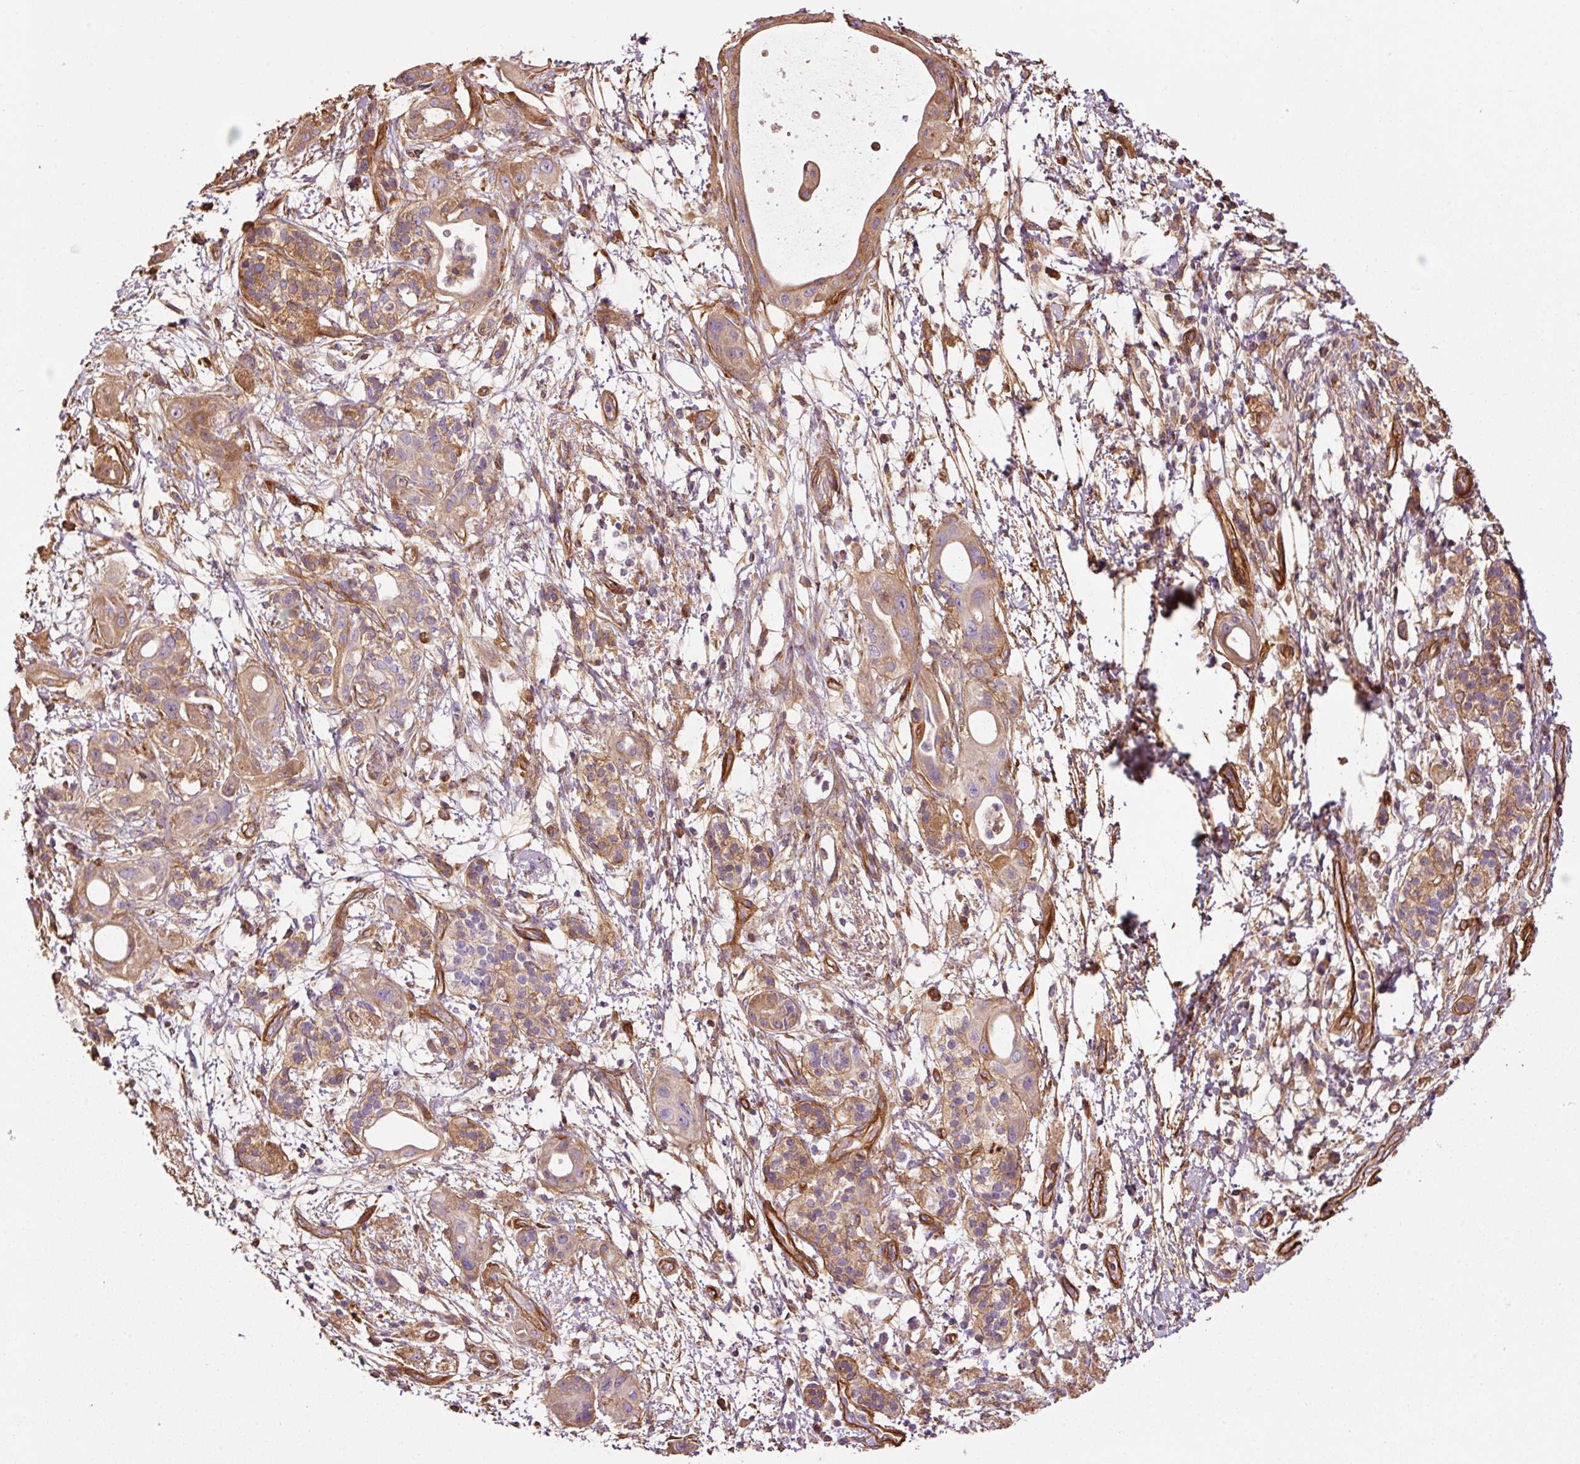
{"staining": {"intensity": "moderate", "quantity": ">75%", "location": "cytoplasmic/membranous"}, "tissue": "pancreatic cancer", "cell_type": "Tumor cells", "image_type": "cancer", "snomed": [{"axis": "morphology", "description": "Adenocarcinoma, NOS"}, {"axis": "topography", "description": "Pancreas"}], "caption": "This is an image of immunohistochemistry staining of pancreatic adenocarcinoma, which shows moderate positivity in the cytoplasmic/membranous of tumor cells.", "gene": "NID2", "patient": {"sex": "male", "age": 68}}